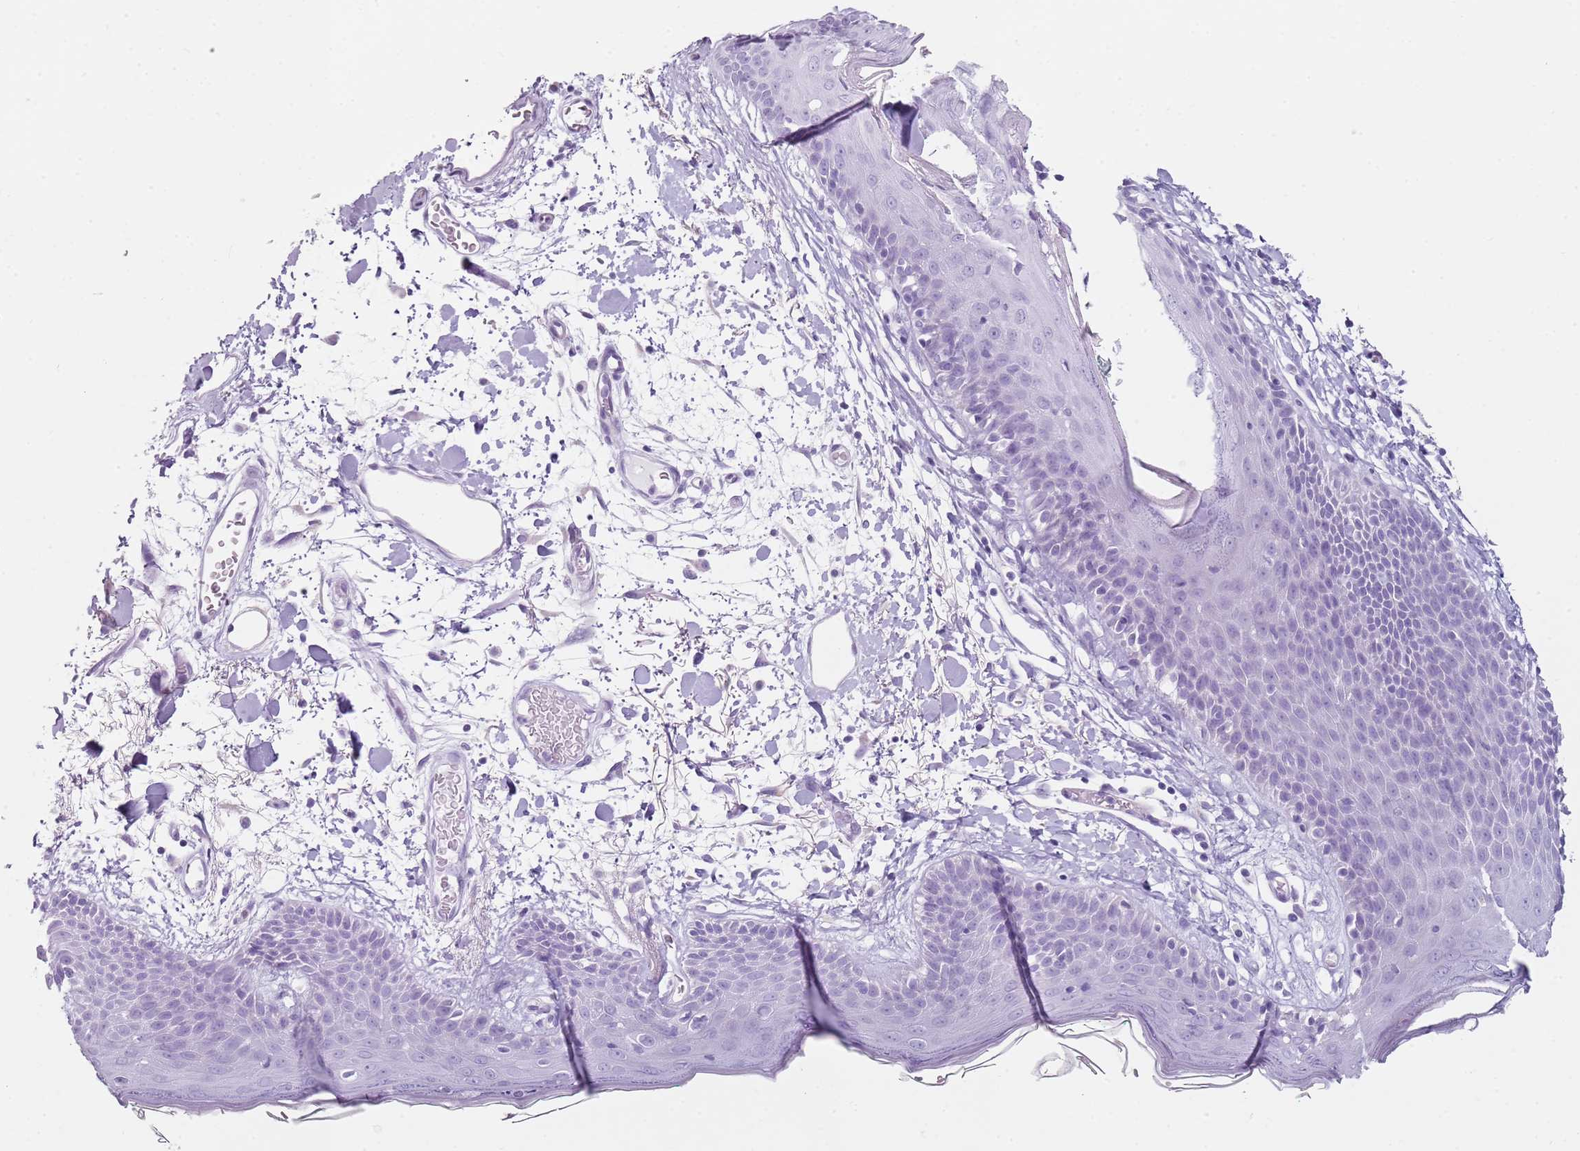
{"staining": {"intensity": "negative", "quantity": "none", "location": "none"}, "tissue": "skin", "cell_type": "Fibroblasts", "image_type": "normal", "snomed": [{"axis": "morphology", "description": "Normal tissue, NOS"}, {"axis": "topography", "description": "Skin"}], "caption": "IHC image of benign human skin stained for a protein (brown), which demonstrates no positivity in fibroblasts.", "gene": "ALS2", "patient": {"sex": "male", "age": 79}}